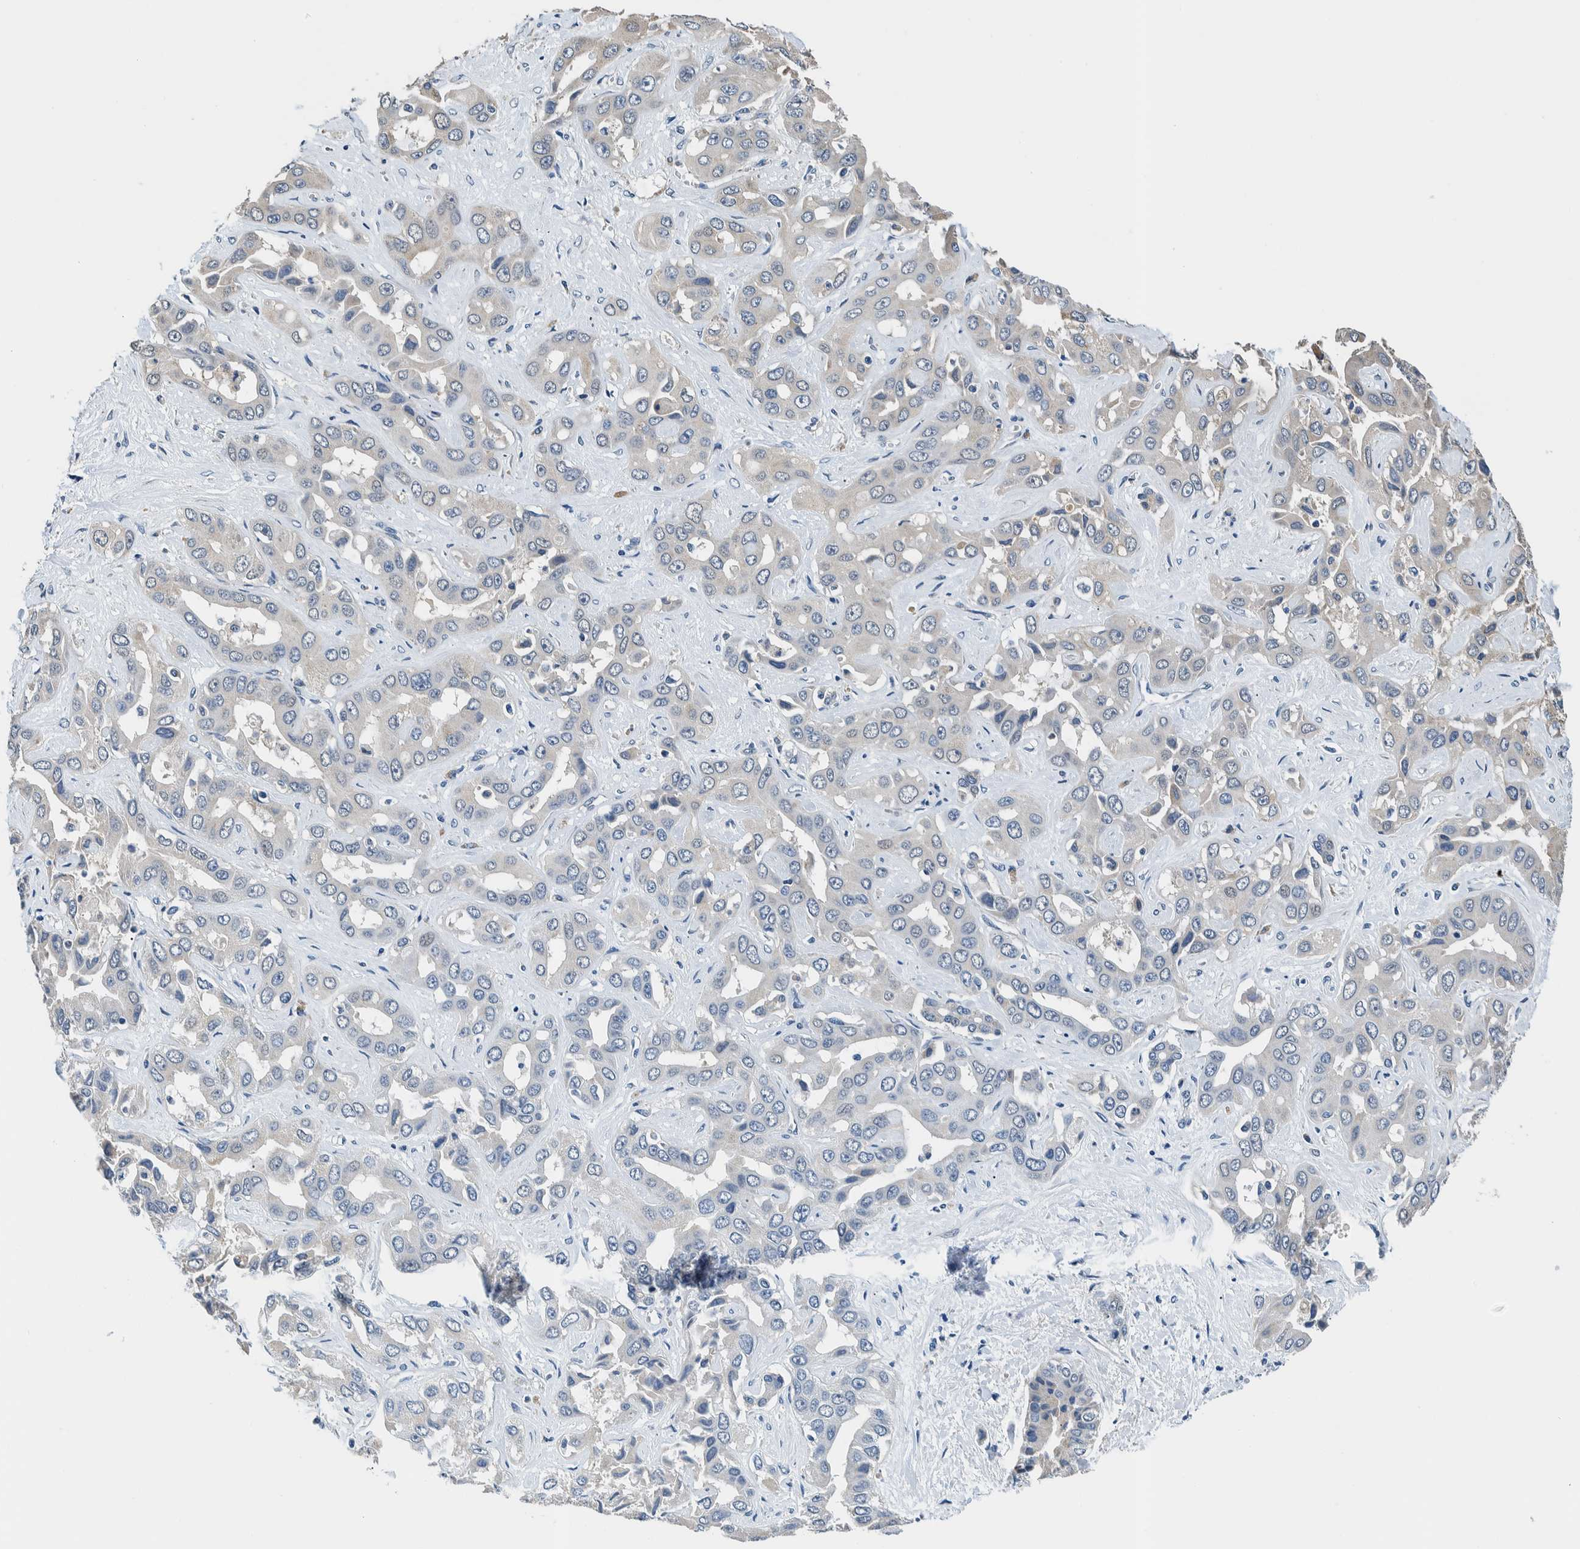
{"staining": {"intensity": "negative", "quantity": "none", "location": "none"}, "tissue": "liver cancer", "cell_type": "Tumor cells", "image_type": "cancer", "snomed": [{"axis": "morphology", "description": "Cholangiocarcinoma"}, {"axis": "topography", "description": "Liver"}], "caption": "This is a photomicrograph of IHC staining of liver cancer, which shows no expression in tumor cells.", "gene": "NIBAN2", "patient": {"sex": "female", "age": 52}}